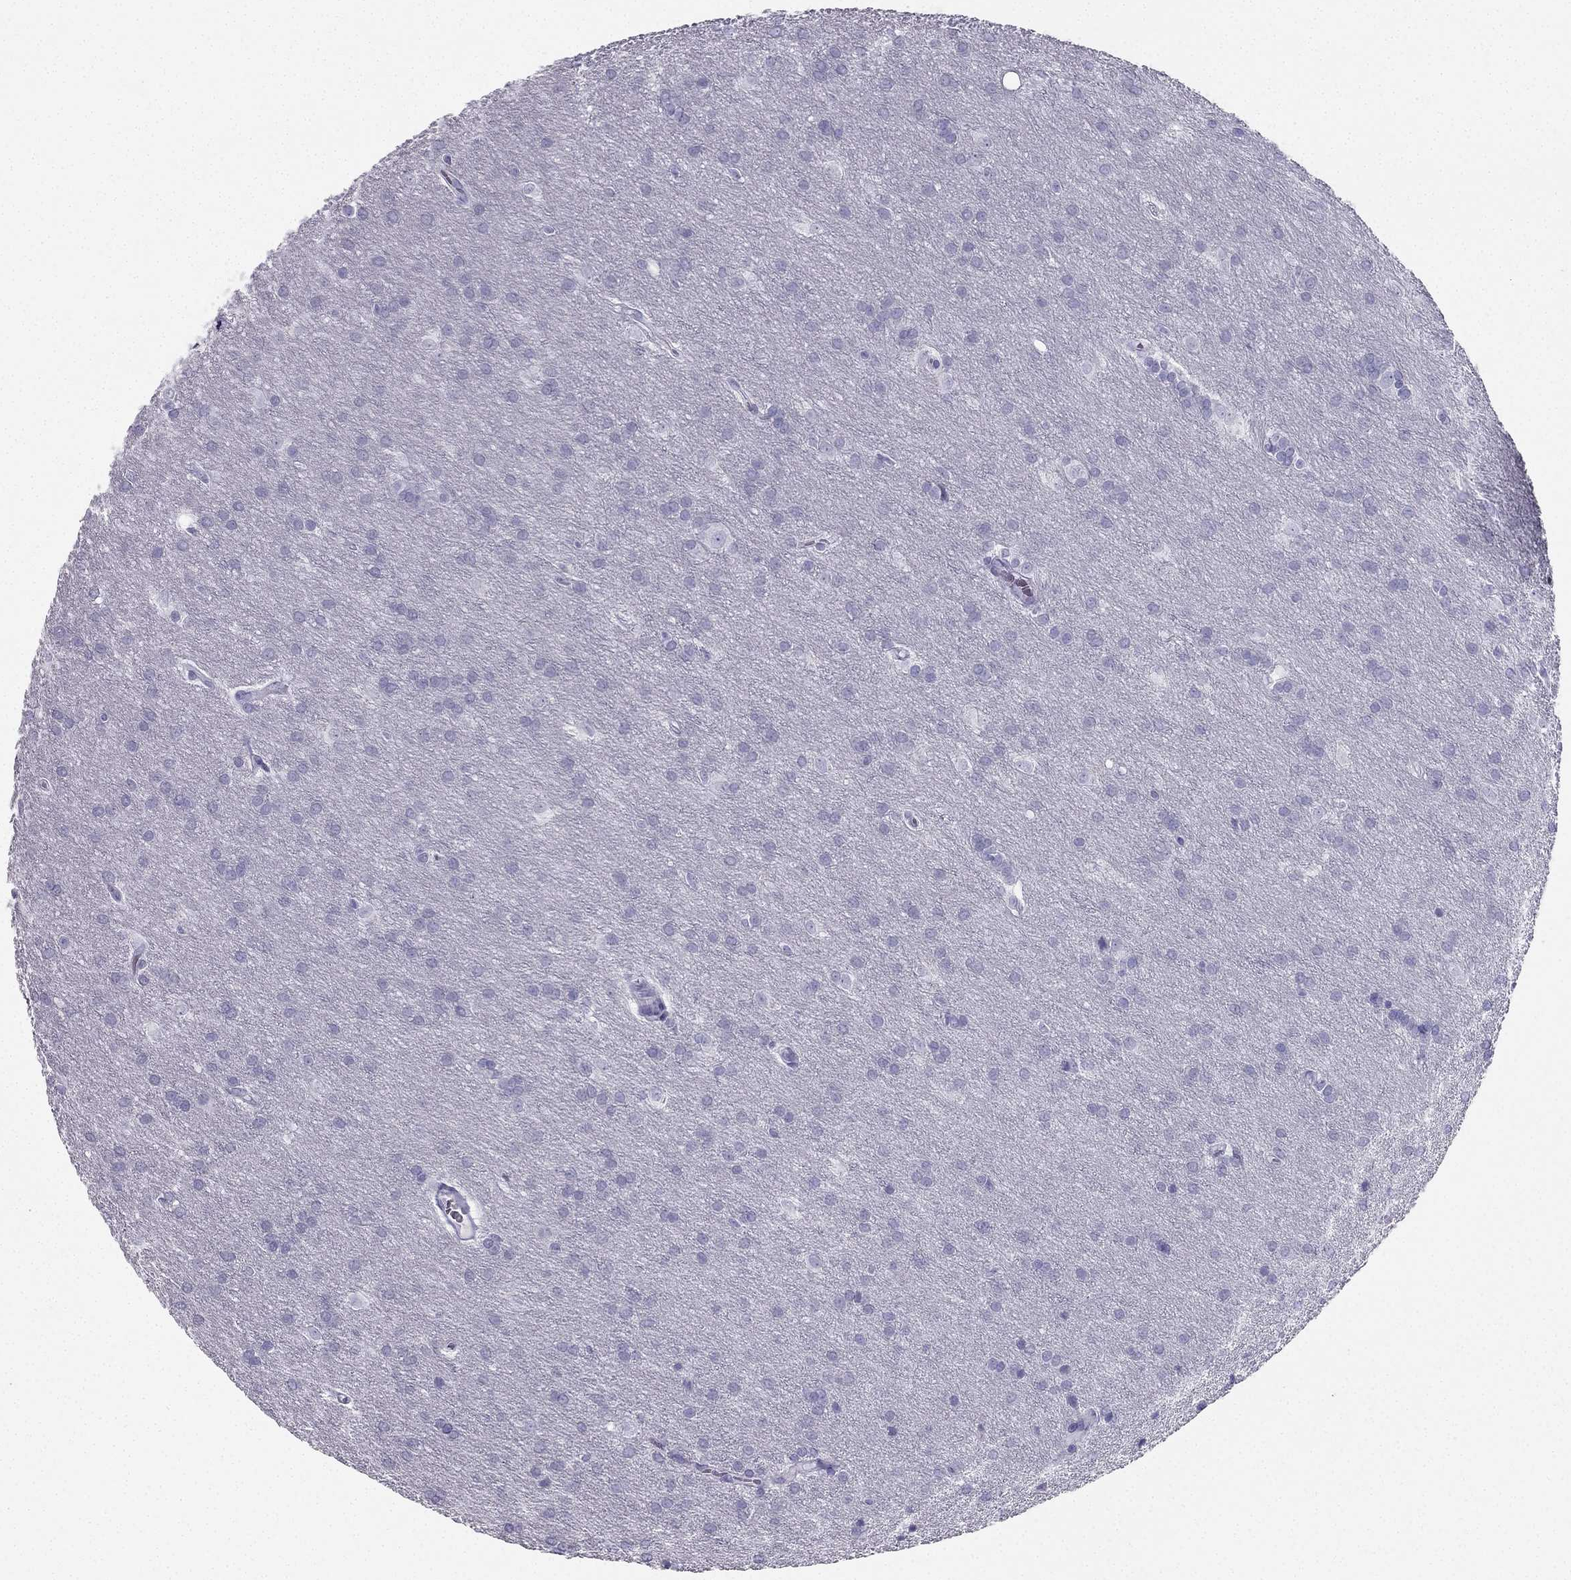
{"staining": {"intensity": "negative", "quantity": "none", "location": "none"}, "tissue": "glioma", "cell_type": "Tumor cells", "image_type": "cancer", "snomed": [{"axis": "morphology", "description": "Glioma, malignant, Low grade"}, {"axis": "topography", "description": "Brain"}], "caption": "High magnification brightfield microscopy of glioma stained with DAB (3,3'-diaminobenzidine) (brown) and counterstained with hematoxylin (blue): tumor cells show no significant expression. (DAB immunohistochemistry (IHC) visualized using brightfield microscopy, high magnification).", "gene": "TFF3", "patient": {"sex": "female", "age": 32}}